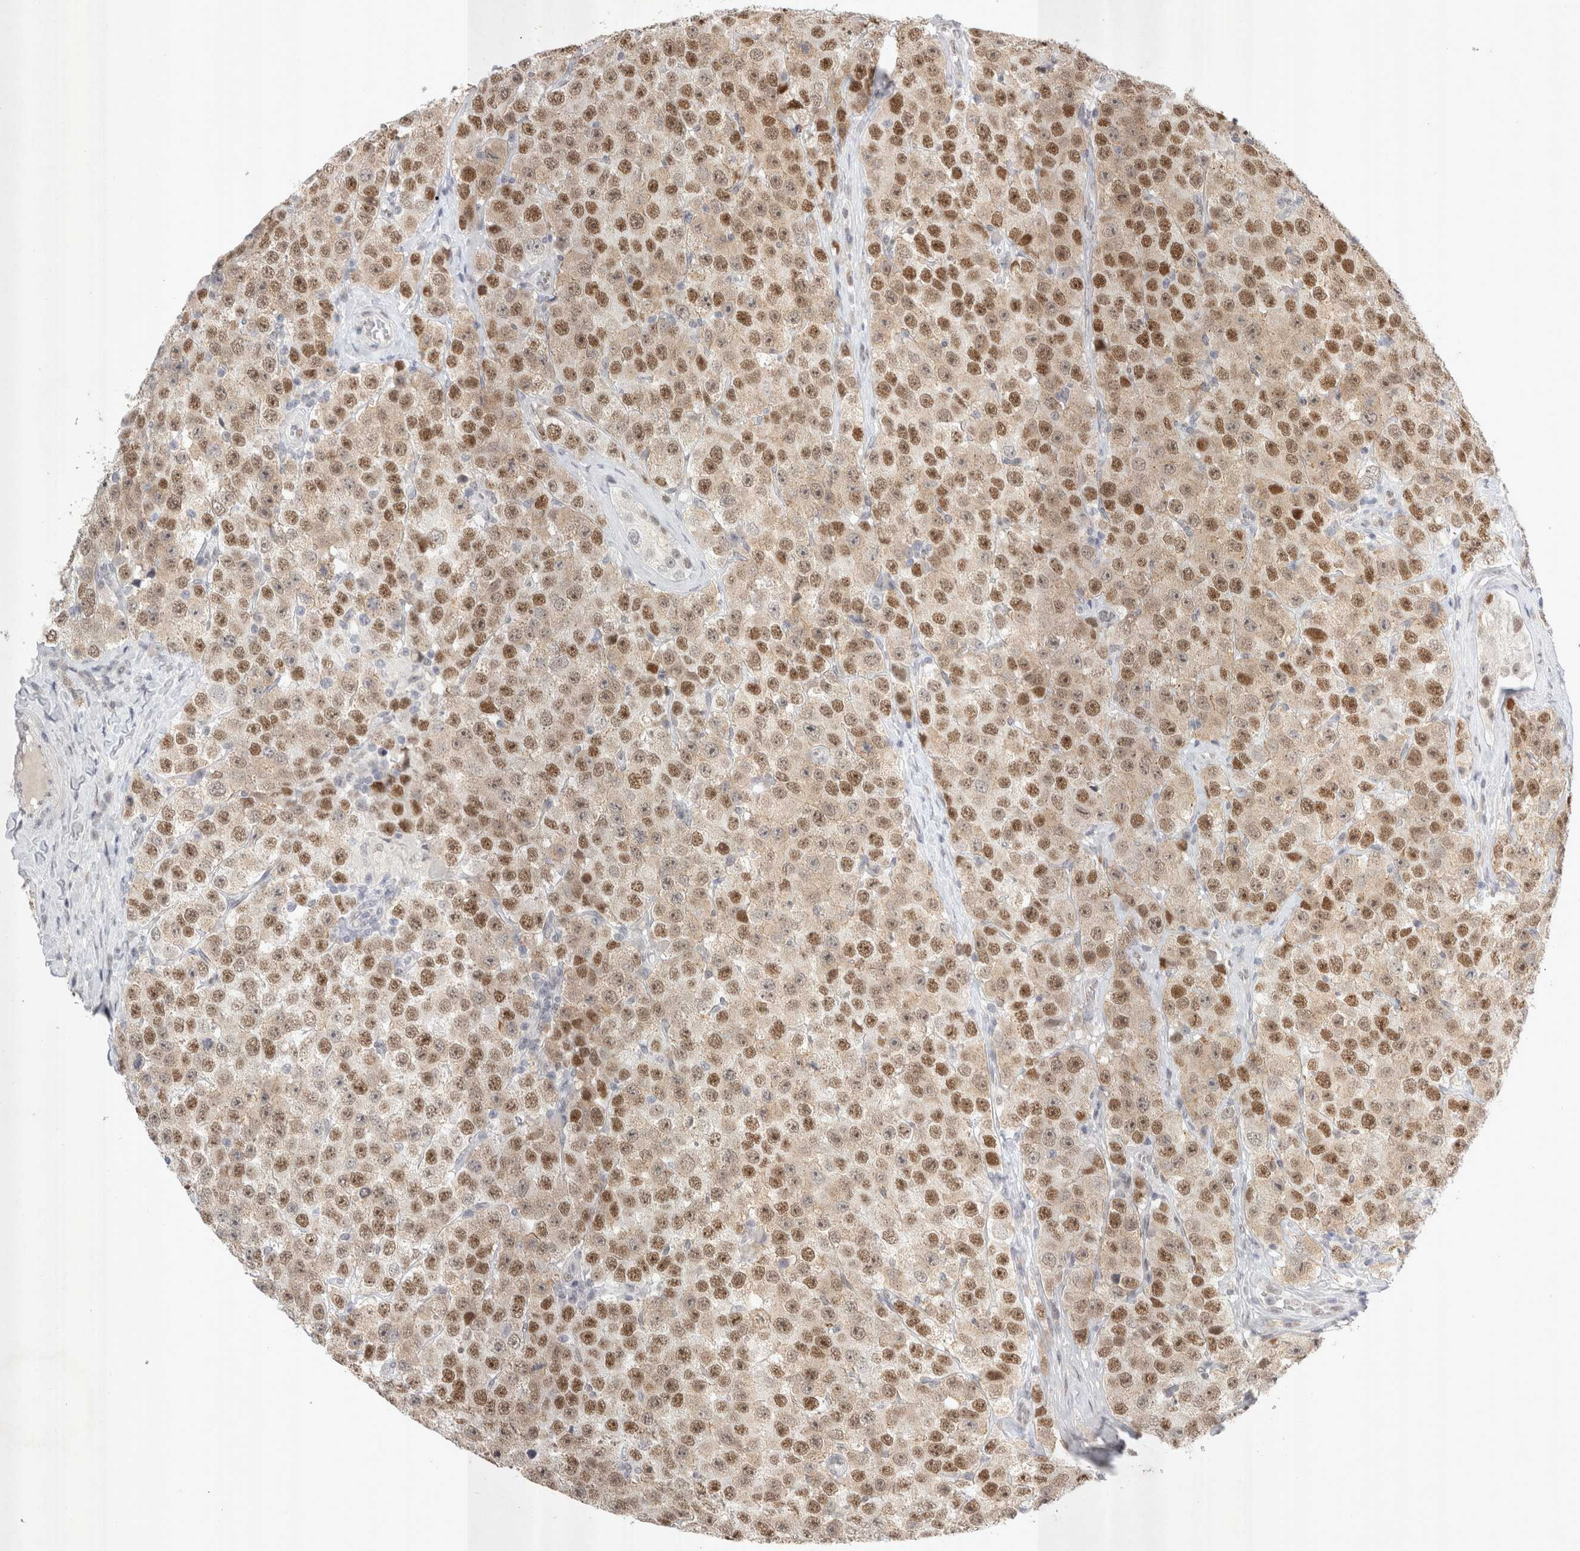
{"staining": {"intensity": "moderate", "quantity": ">75%", "location": "nuclear"}, "tissue": "testis cancer", "cell_type": "Tumor cells", "image_type": "cancer", "snomed": [{"axis": "morphology", "description": "Seminoma, NOS"}, {"axis": "morphology", "description": "Carcinoma, Embryonal, NOS"}, {"axis": "topography", "description": "Testis"}], "caption": "Tumor cells exhibit moderate nuclear positivity in about >75% of cells in testis seminoma. The staining is performed using DAB brown chromogen to label protein expression. The nuclei are counter-stained blue using hematoxylin.", "gene": "RECQL4", "patient": {"sex": "male", "age": 28}}